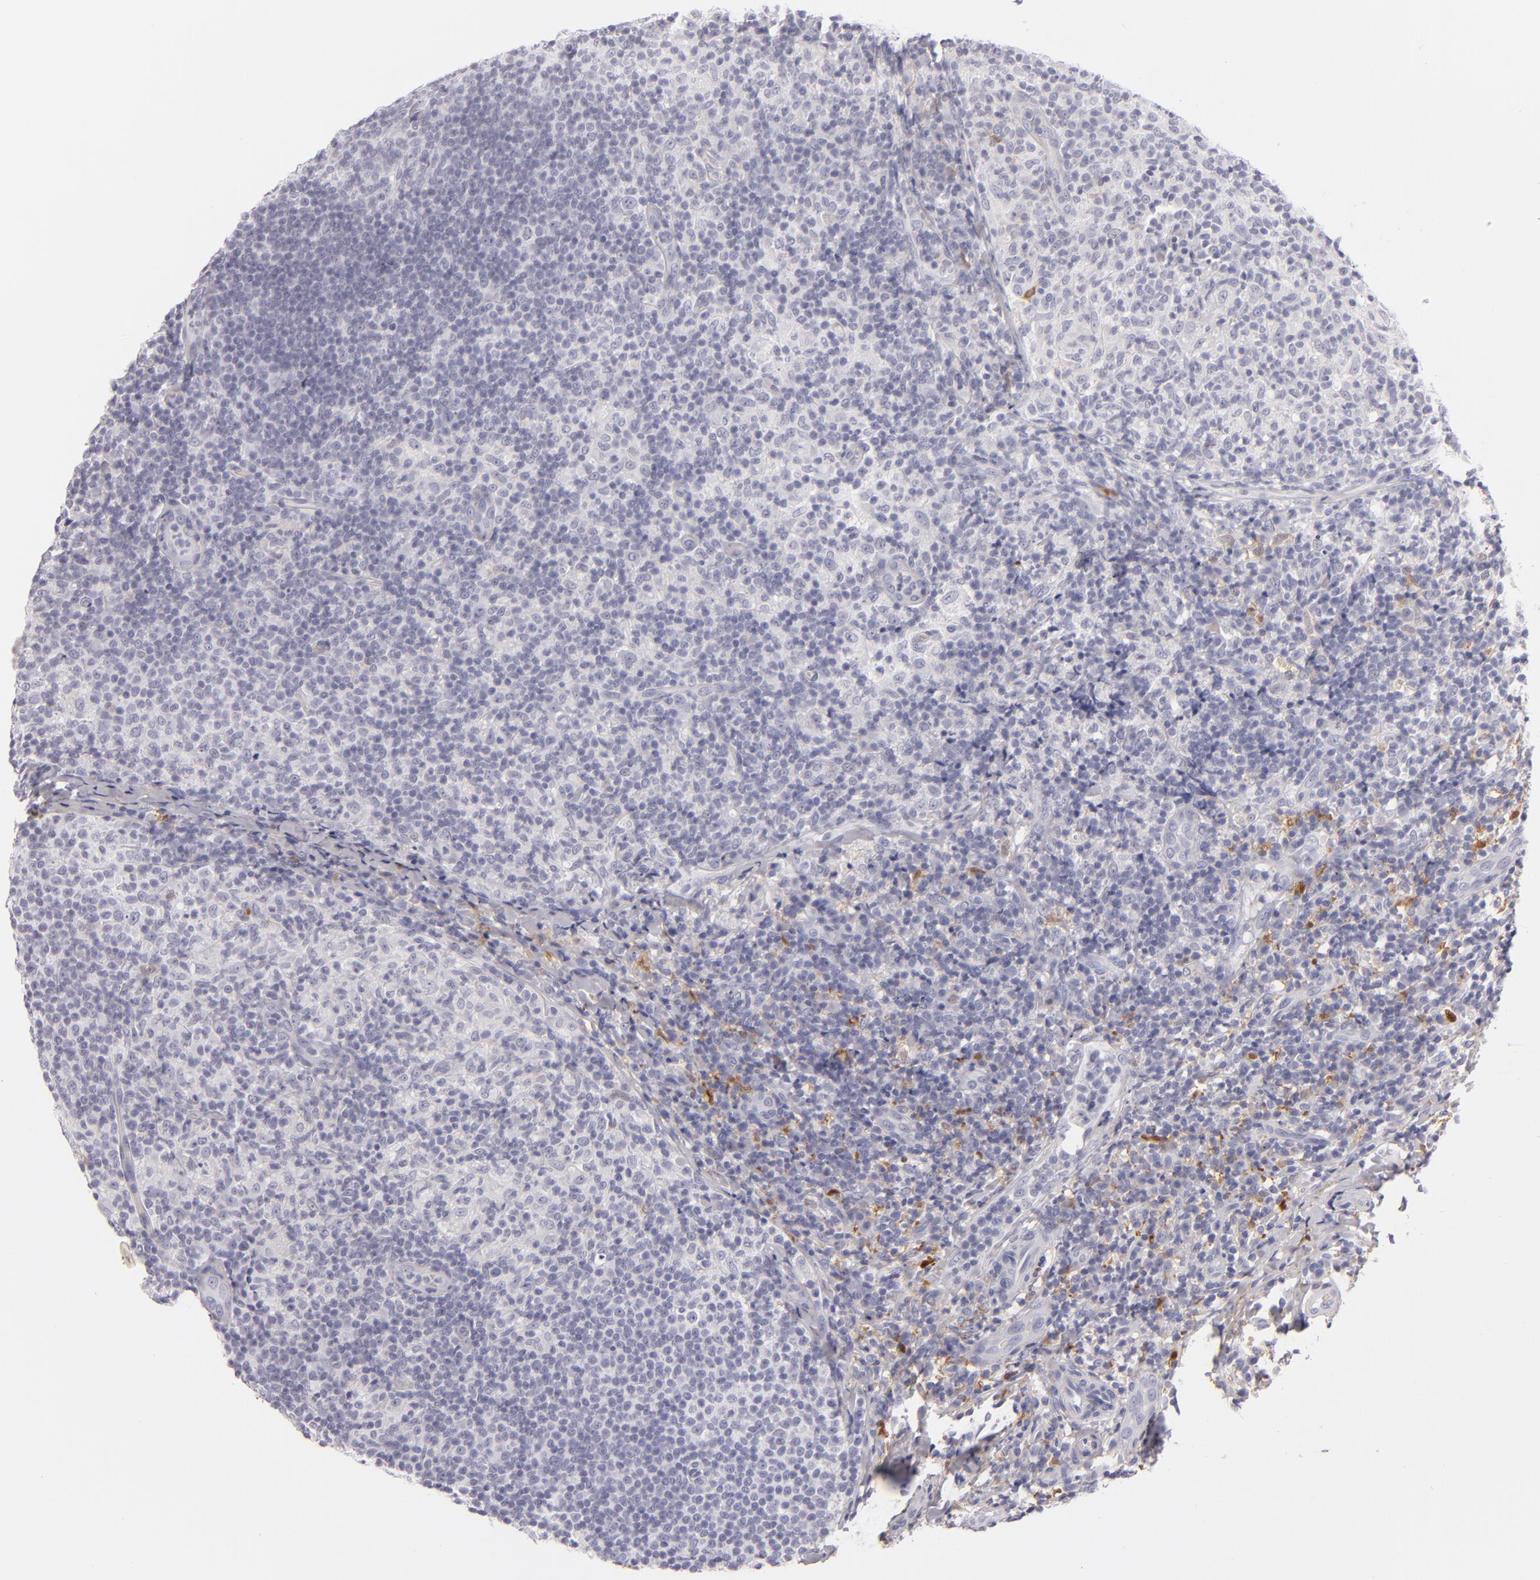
{"staining": {"intensity": "negative", "quantity": "none", "location": "none"}, "tissue": "lymph node", "cell_type": "Germinal center cells", "image_type": "normal", "snomed": [{"axis": "morphology", "description": "Normal tissue, NOS"}, {"axis": "morphology", "description": "Inflammation, NOS"}, {"axis": "topography", "description": "Lymph node"}], "caption": "The histopathology image demonstrates no significant positivity in germinal center cells of lymph node.", "gene": "F13A1", "patient": {"sex": "male", "age": 46}}